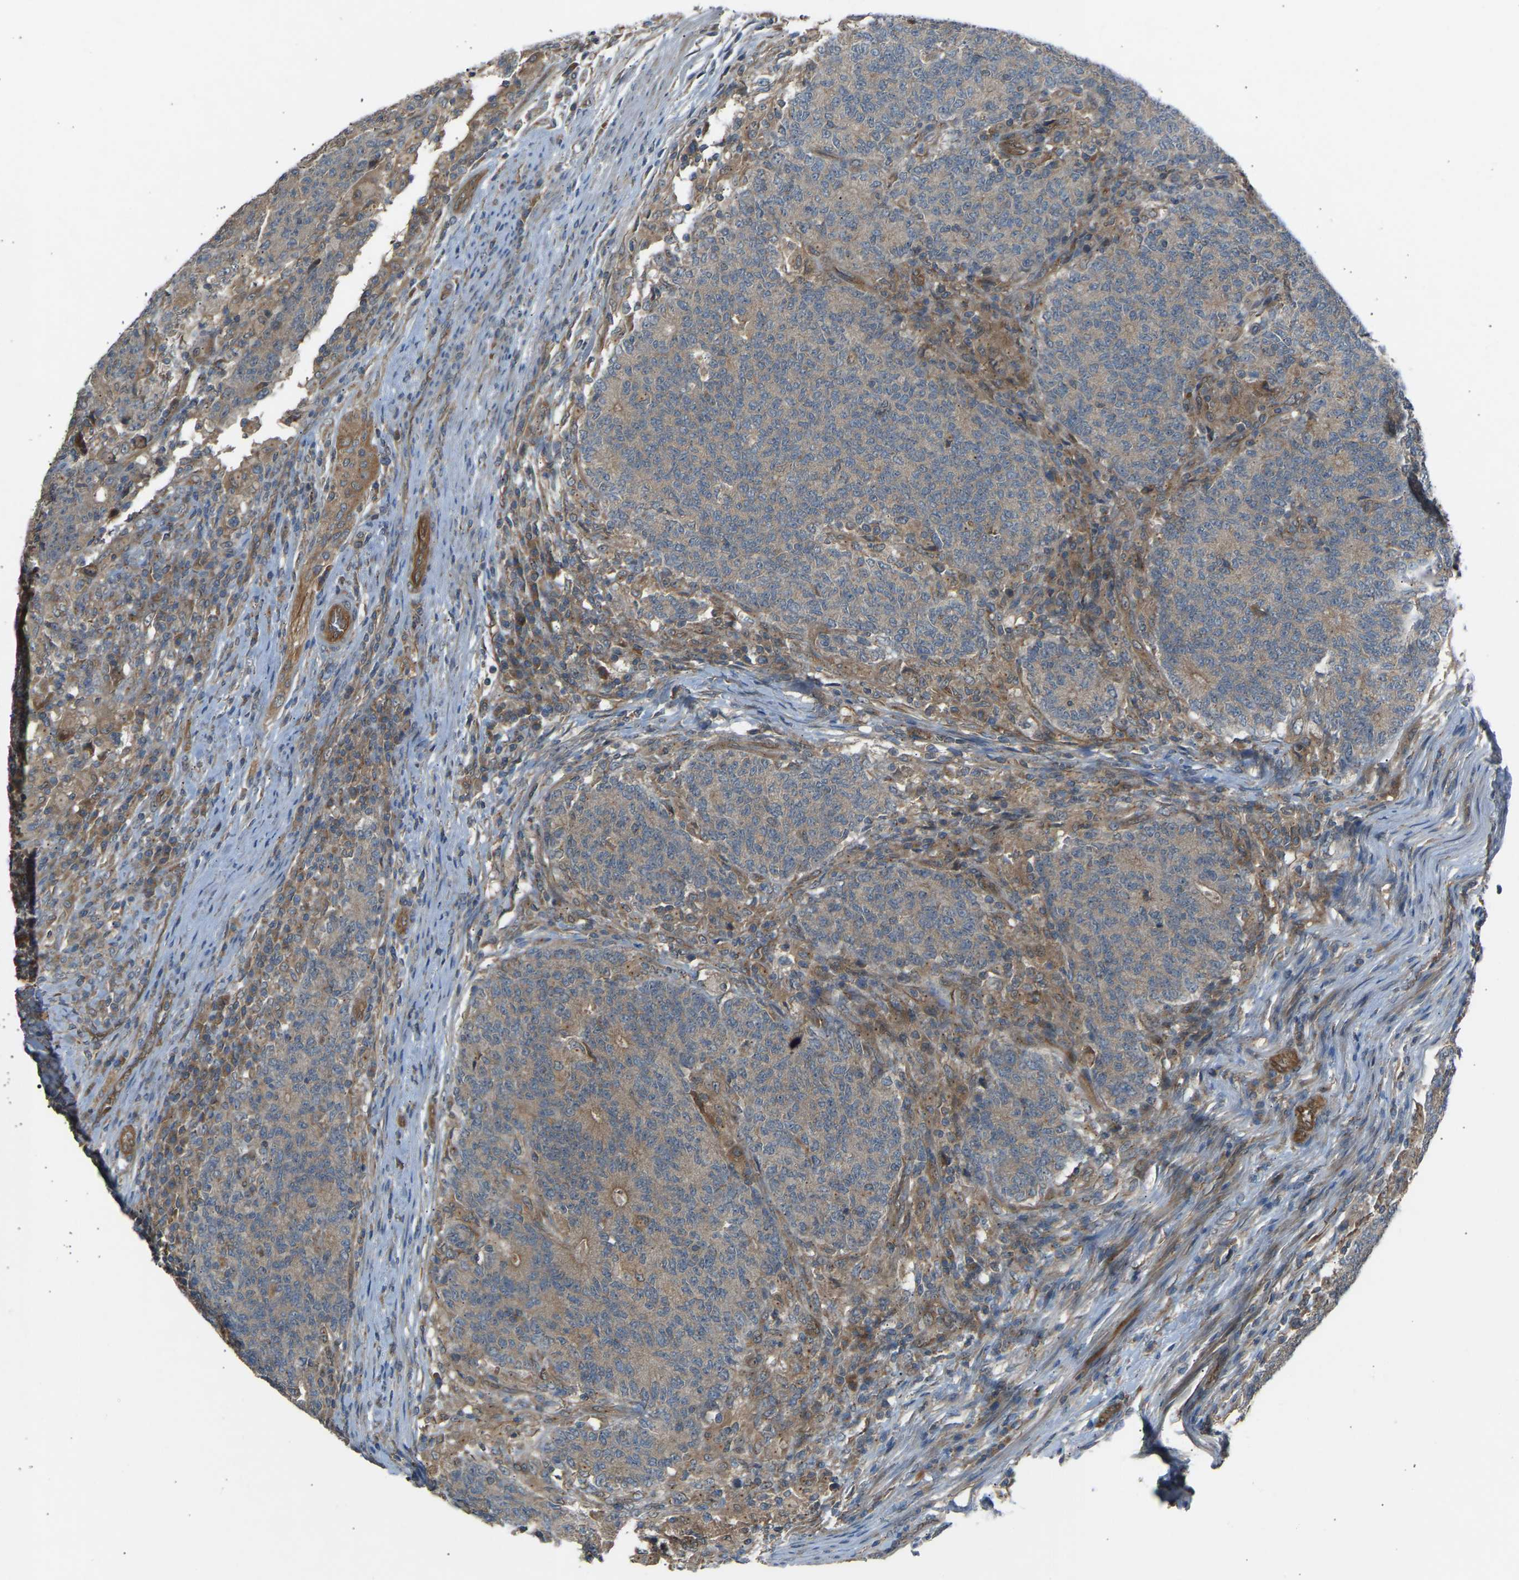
{"staining": {"intensity": "weak", "quantity": "<25%", "location": "cytoplasmic/membranous"}, "tissue": "colorectal cancer", "cell_type": "Tumor cells", "image_type": "cancer", "snomed": [{"axis": "morphology", "description": "Normal tissue, NOS"}, {"axis": "morphology", "description": "Adenocarcinoma, NOS"}, {"axis": "topography", "description": "Colon"}], "caption": "The image shows no significant expression in tumor cells of adenocarcinoma (colorectal).", "gene": "GAS2L1", "patient": {"sex": "female", "age": 75}}